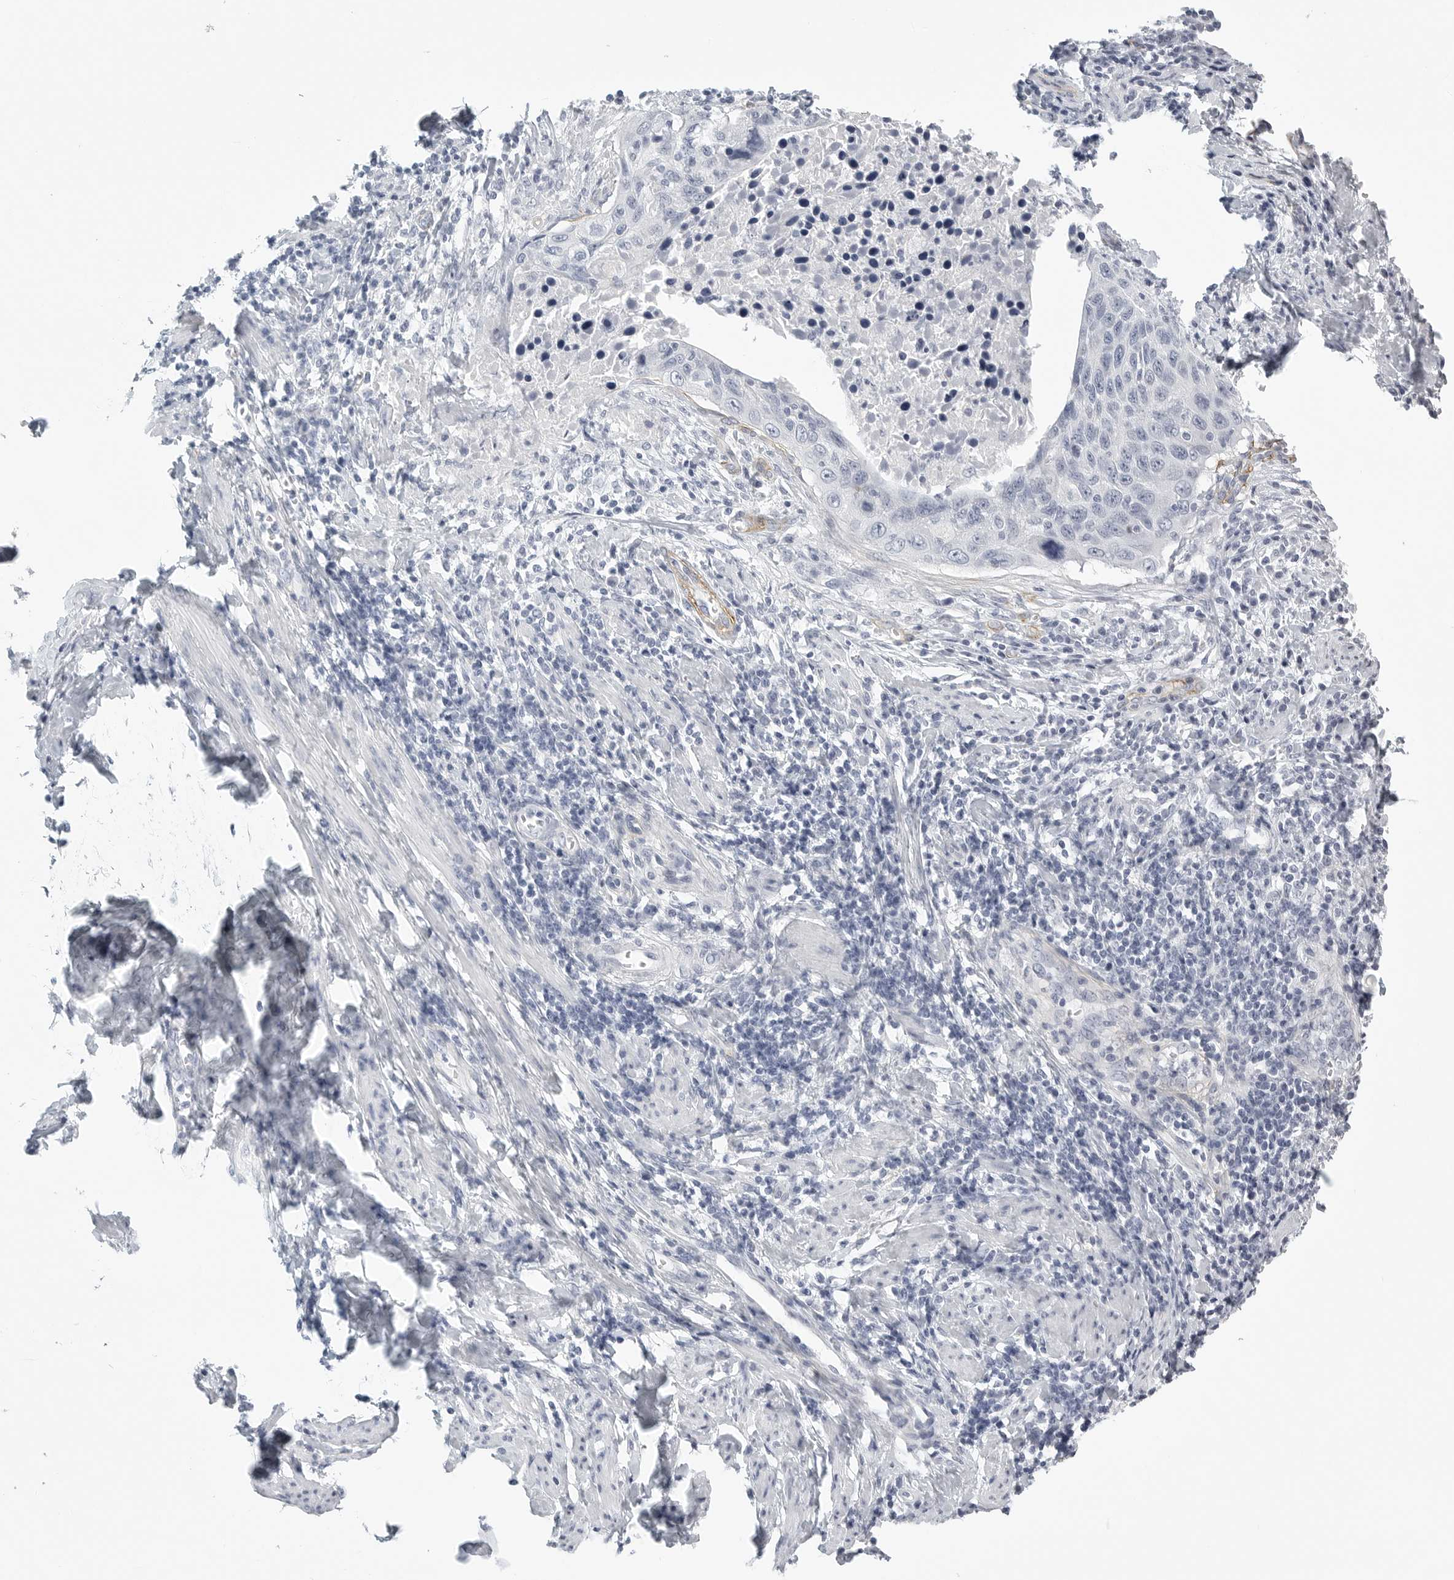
{"staining": {"intensity": "negative", "quantity": "none", "location": "none"}, "tissue": "cervical cancer", "cell_type": "Tumor cells", "image_type": "cancer", "snomed": [{"axis": "morphology", "description": "Squamous cell carcinoma, NOS"}, {"axis": "topography", "description": "Cervix"}], "caption": "The immunohistochemistry micrograph has no significant expression in tumor cells of cervical cancer tissue. Brightfield microscopy of IHC stained with DAB (3,3'-diaminobenzidine) (brown) and hematoxylin (blue), captured at high magnification.", "gene": "TNR", "patient": {"sex": "female", "age": 53}}